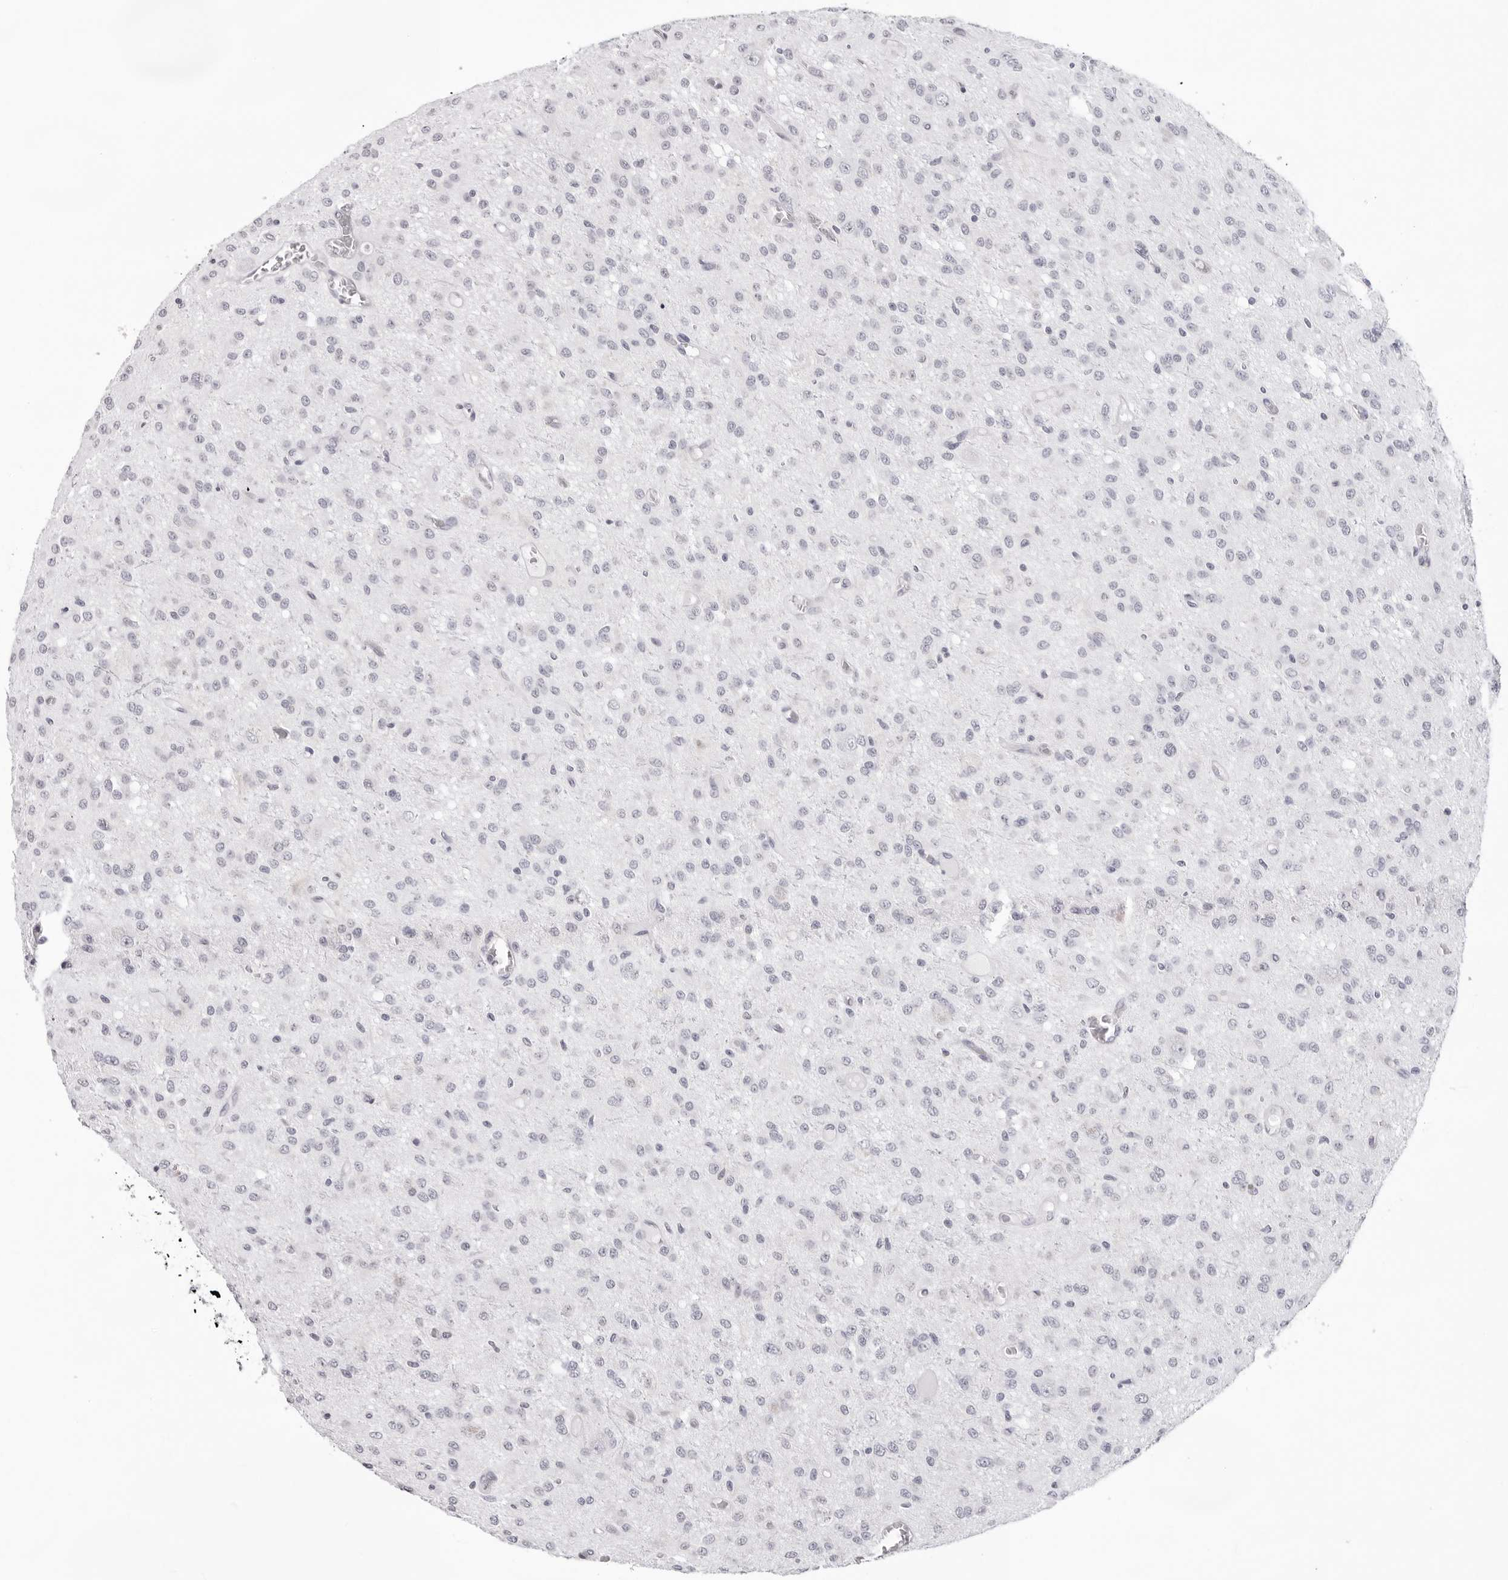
{"staining": {"intensity": "negative", "quantity": "none", "location": "none"}, "tissue": "glioma", "cell_type": "Tumor cells", "image_type": "cancer", "snomed": [{"axis": "morphology", "description": "Glioma, malignant, High grade"}, {"axis": "topography", "description": "Brain"}], "caption": "An immunohistochemistry micrograph of high-grade glioma (malignant) is shown. There is no staining in tumor cells of high-grade glioma (malignant).", "gene": "INSL3", "patient": {"sex": "female", "age": 59}}